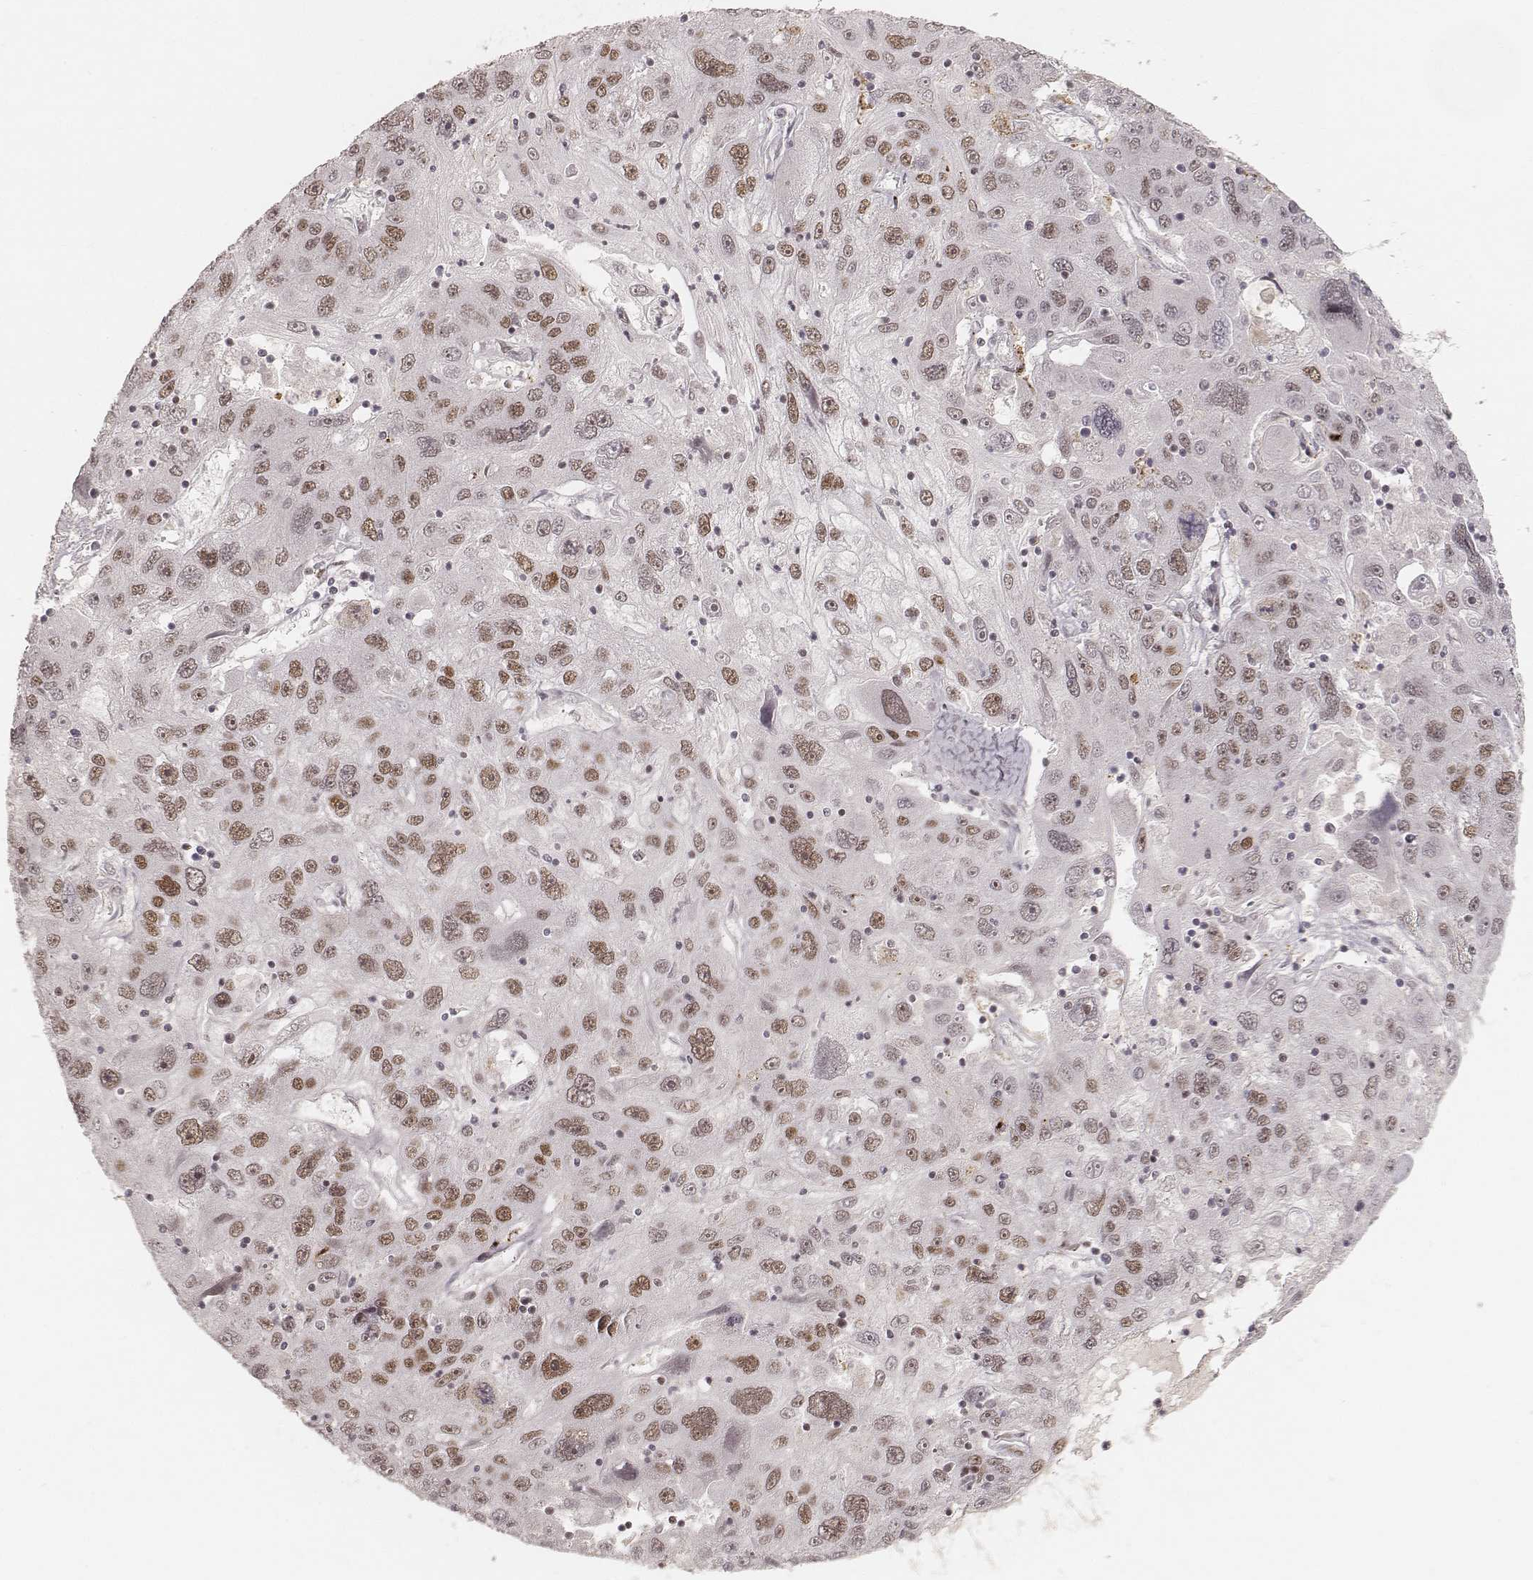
{"staining": {"intensity": "moderate", "quantity": ">75%", "location": "nuclear"}, "tissue": "stomach cancer", "cell_type": "Tumor cells", "image_type": "cancer", "snomed": [{"axis": "morphology", "description": "Adenocarcinoma, NOS"}, {"axis": "topography", "description": "Stomach"}], "caption": "Moderate nuclear protein expression is identified in approximately >75% of tumor cells in stomach cancer.", "gene": "HNRNPC", "patient": {"sex": "male", "age": 56}}